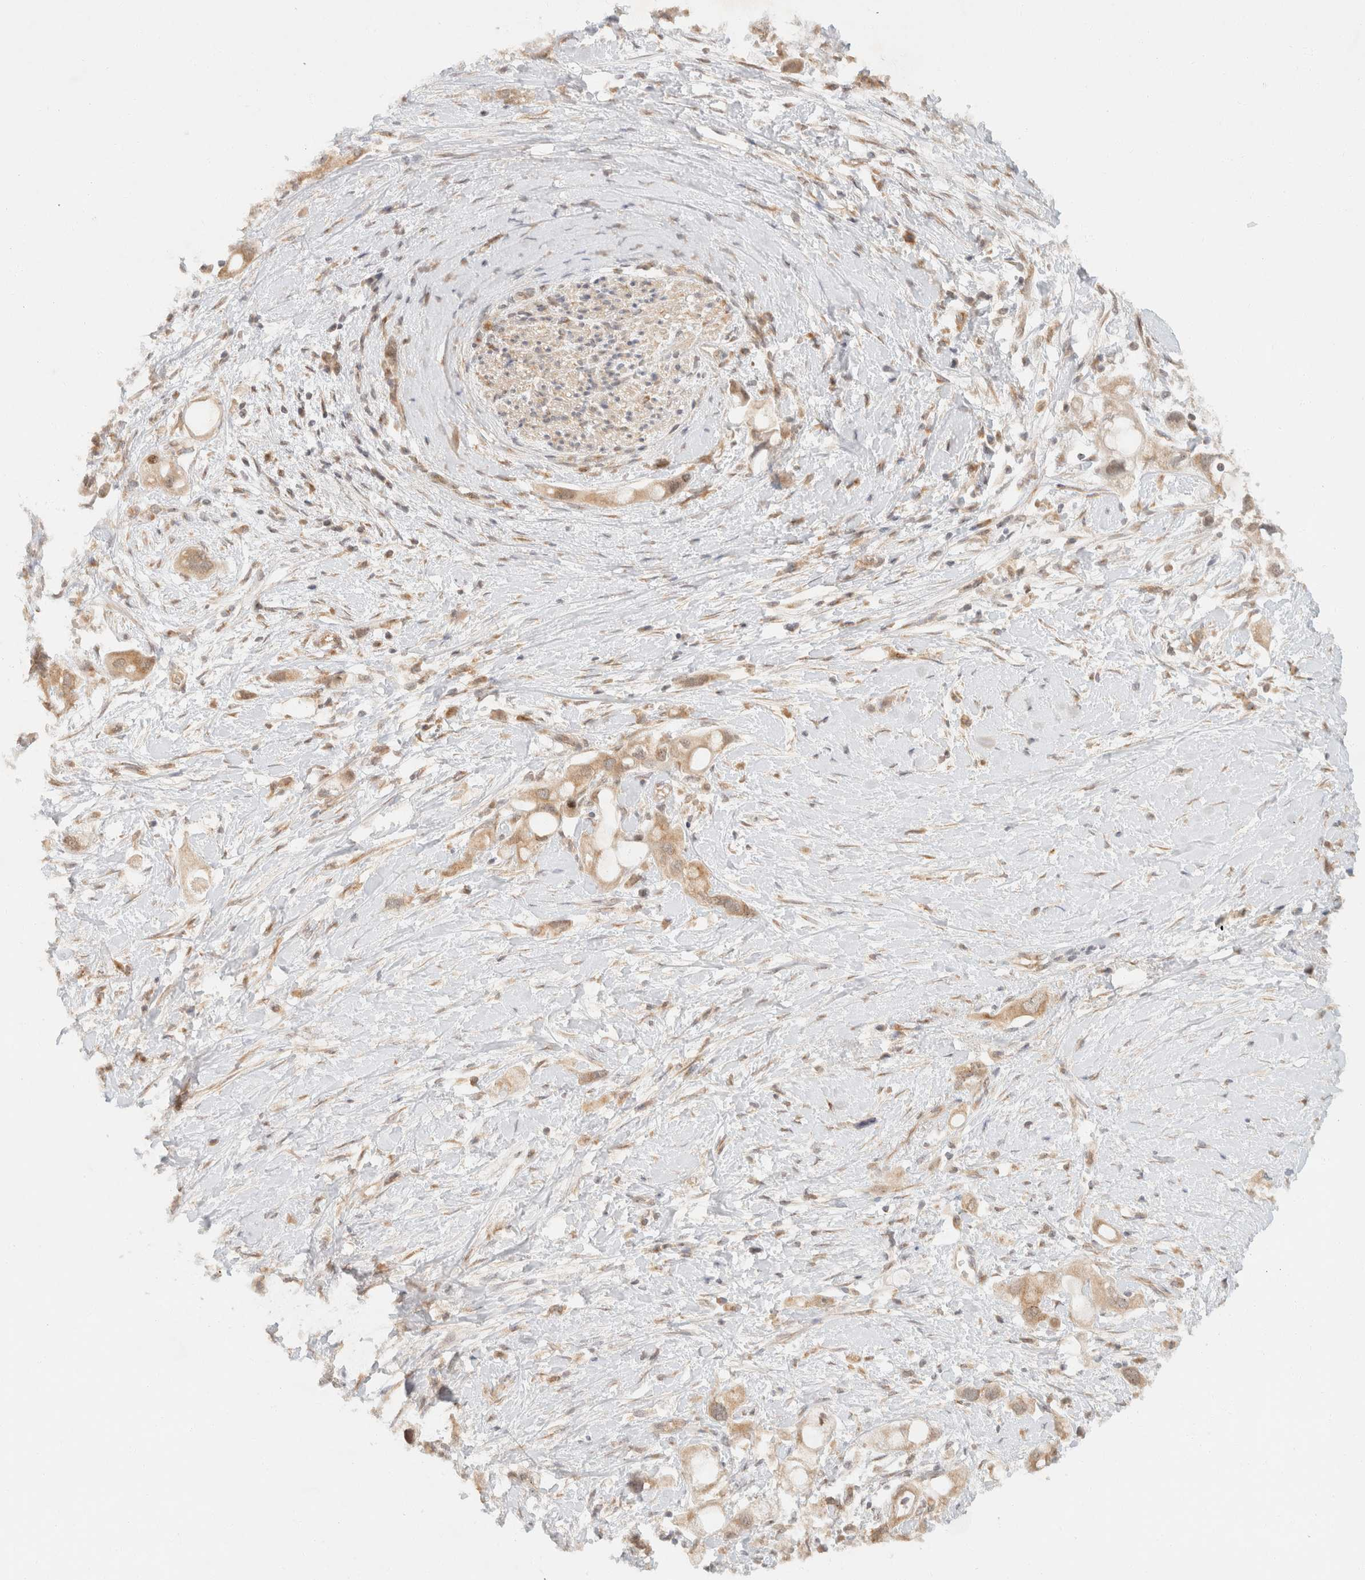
{"staining": {"intensity": "weak", "quantity": ">75%", "location": "cytoplasmic/membranous"}, "tissue": "pancreatic cancer", "cell_type": "Tumor cells", "image_type": "cancer", "snomed": [{"axis": "morphology", "description": "Adenocarcinoma, NOS"}, {"axis": "topography", "description": "Pancreas"}], "caption": "Pancreatic adenocarcinoma stained for a protein reveals weak cytoplasmic/membranous positivity in tumor cells. Nuclei are stained in blue.", "gene": "TACC1", "patient": {"sex": "female", "age": 56}}